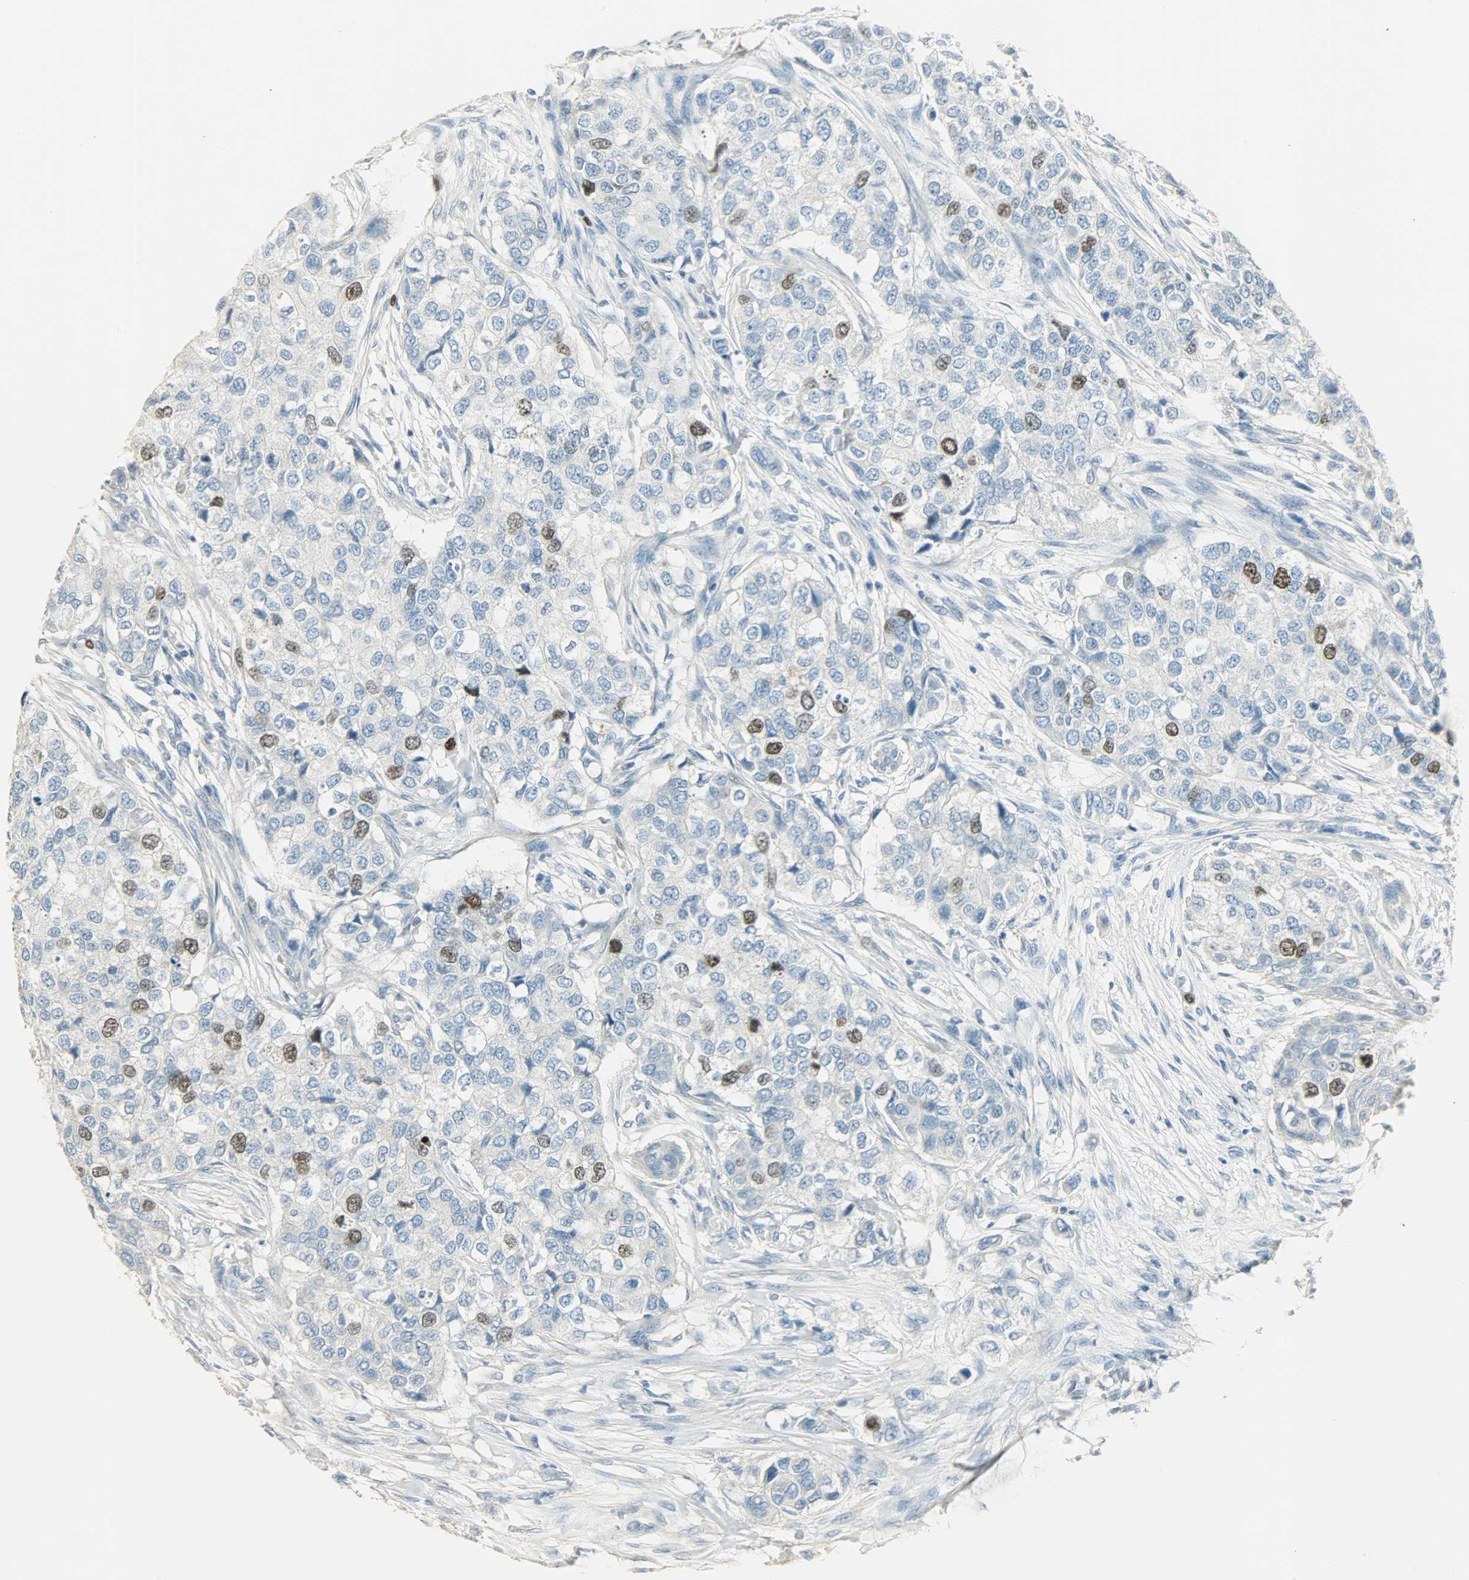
{"staining": {"intensity": "strong", "quantity": "<25%", "location": "nuclear"}, "tissue": "breast cancer", "cell_type": "Tumor cells", "image_type": "cancer", "snomed": [{"axis": "morphology", "description": "Normal tissue, NOS"}, {"axis": "morphology", "description": "Duct carcinoma"}, {"axis": "topography", "description": "Breast"}], "caption": "Brown immunohistochemical staining in human breast cancer (invasive ductal carcinoma) displays strong nuclear positivity in about <25% of tumor cells. The staining was performed using DAB to visualize the protein expression in brown, while the nuclei were stained in blue with hematoxylin (Magnification: 20x).", "gene": "TPX2", "patient": {"sex": "female", "age": 49}}